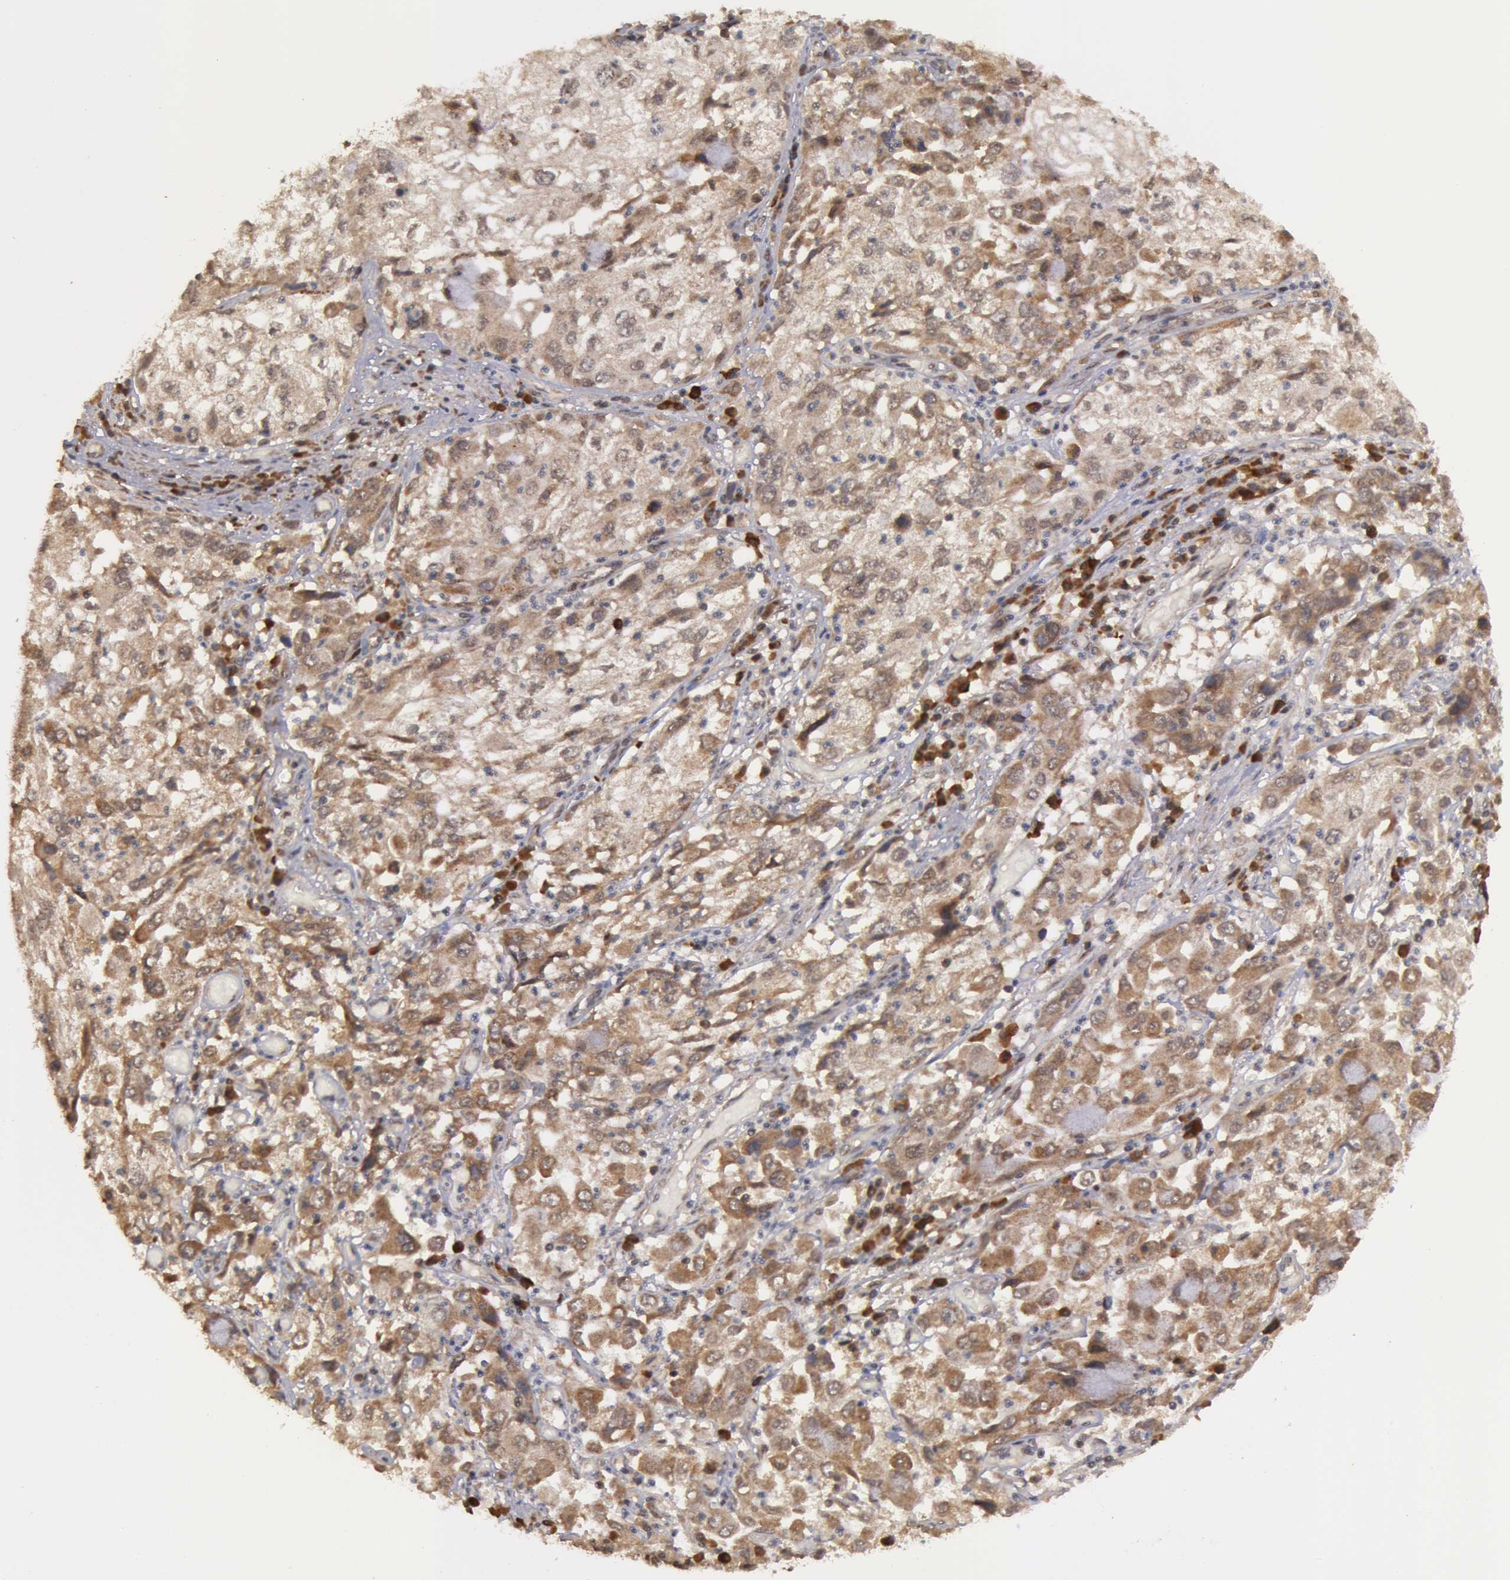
{"staining": {"intensity": "moderate", "quantity": ">75%", "location": "cytoplasmic/membranous"}, "tissue": "cervical cancer", "cell_type": "Tumor cells", "image_type": "cancer", "snomed": [{"axis": "morphology", "description": "Squamous cell carcinoma, NOS"}, {"axis": "topography", "description": "Cervix"}], "caption": "Protein expression analysis of human cervical squamous cell carcinoma reveals moderate cytoplasmic/membranous staining in approximately >75% of tumor cells.", "gene": "GLIS1", "patient": {"sex": "female", "age": 36}}